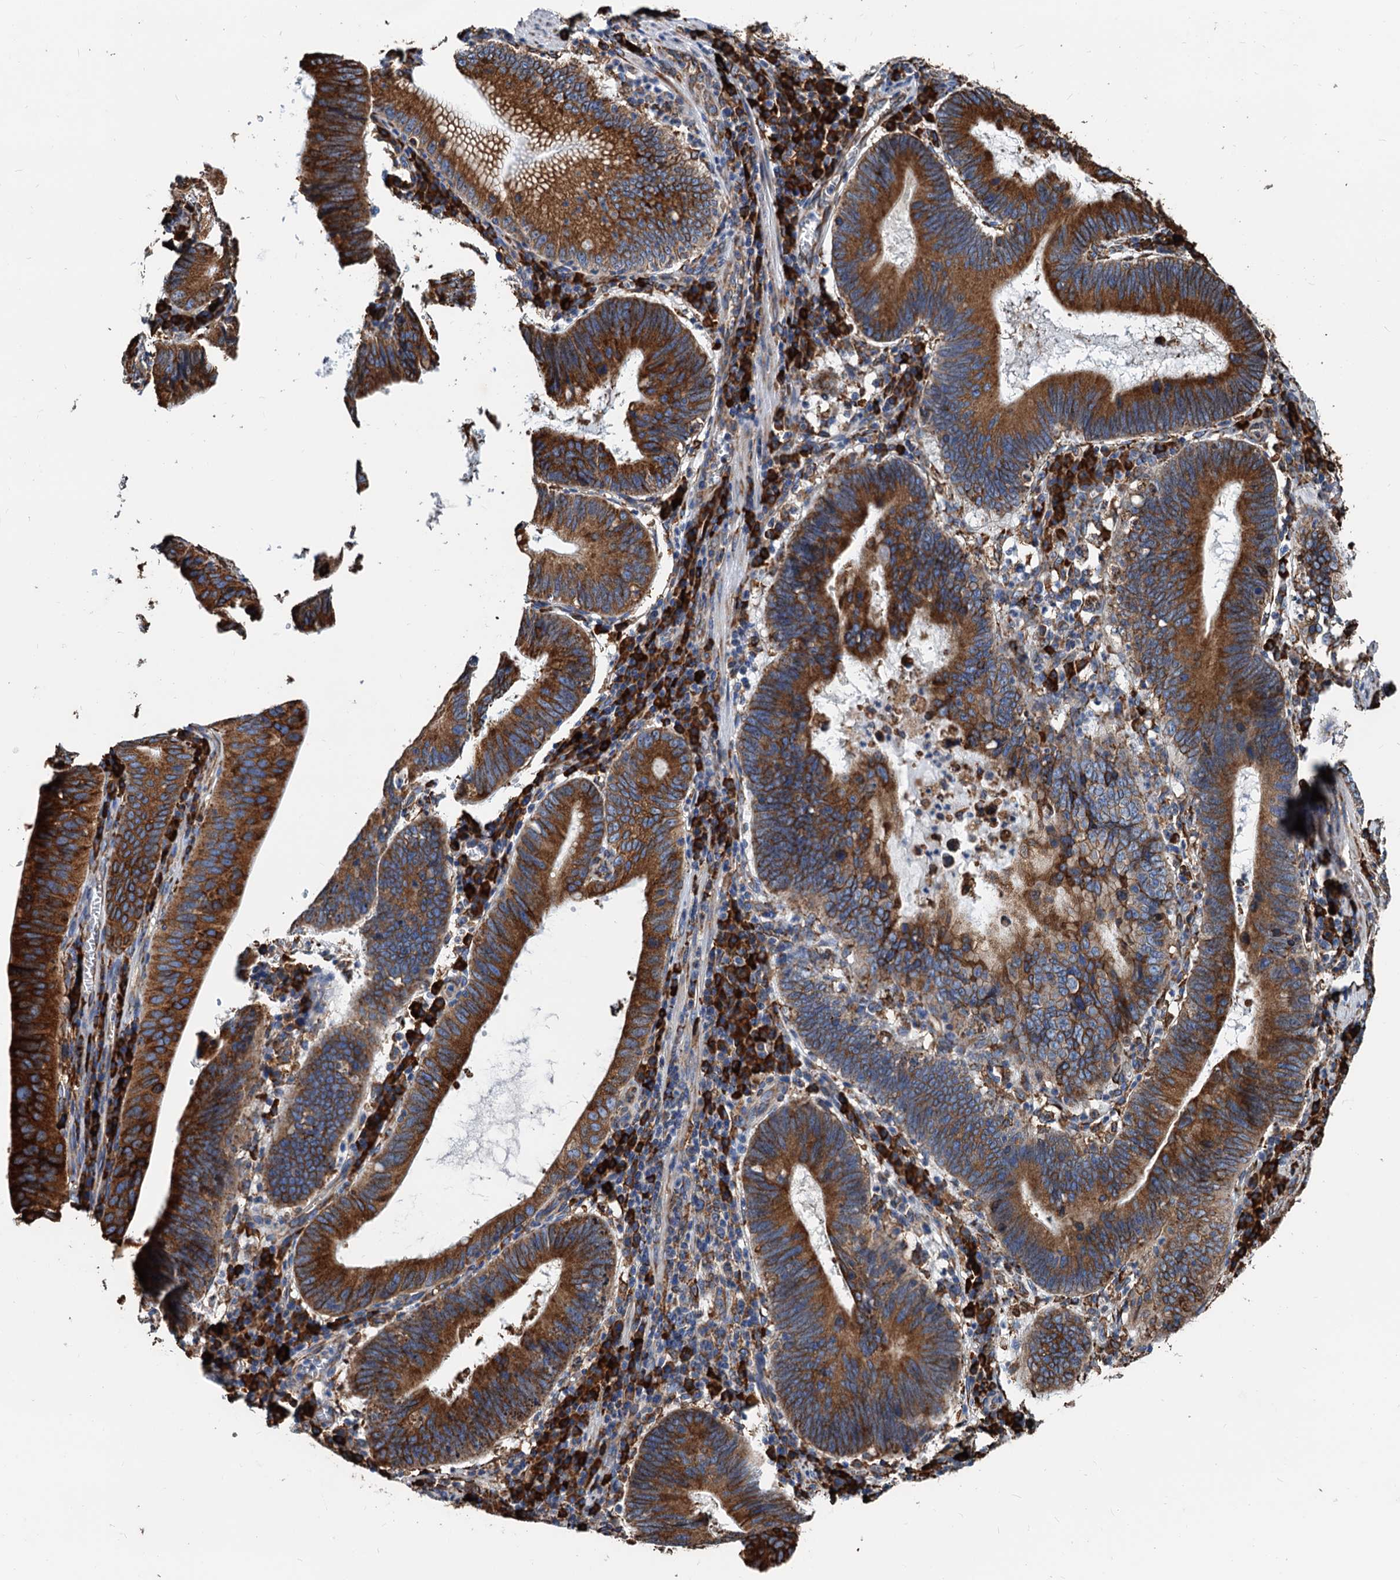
{"staining": {"intensity": "strong", "quantity": ">75%", "location": "cytoplasmic/membranous"}, "tissue": "stomach cancer", "cell_type": "Tumor cells", "image_type": "cancer", "snomed": [{"axis": "morphology", "description": "Adenocarcinoma, NOS"}, {"axis": "topography", "description": "Stomach"}], "caption": "The image reveals staining of adenocarcinoma (stomach), revealing strong cytoplasmic/membranous protein positivity (brown color) within tumor cells.", "gene": "HSPA5", "patient": {"sex": "male", "age": 59}}